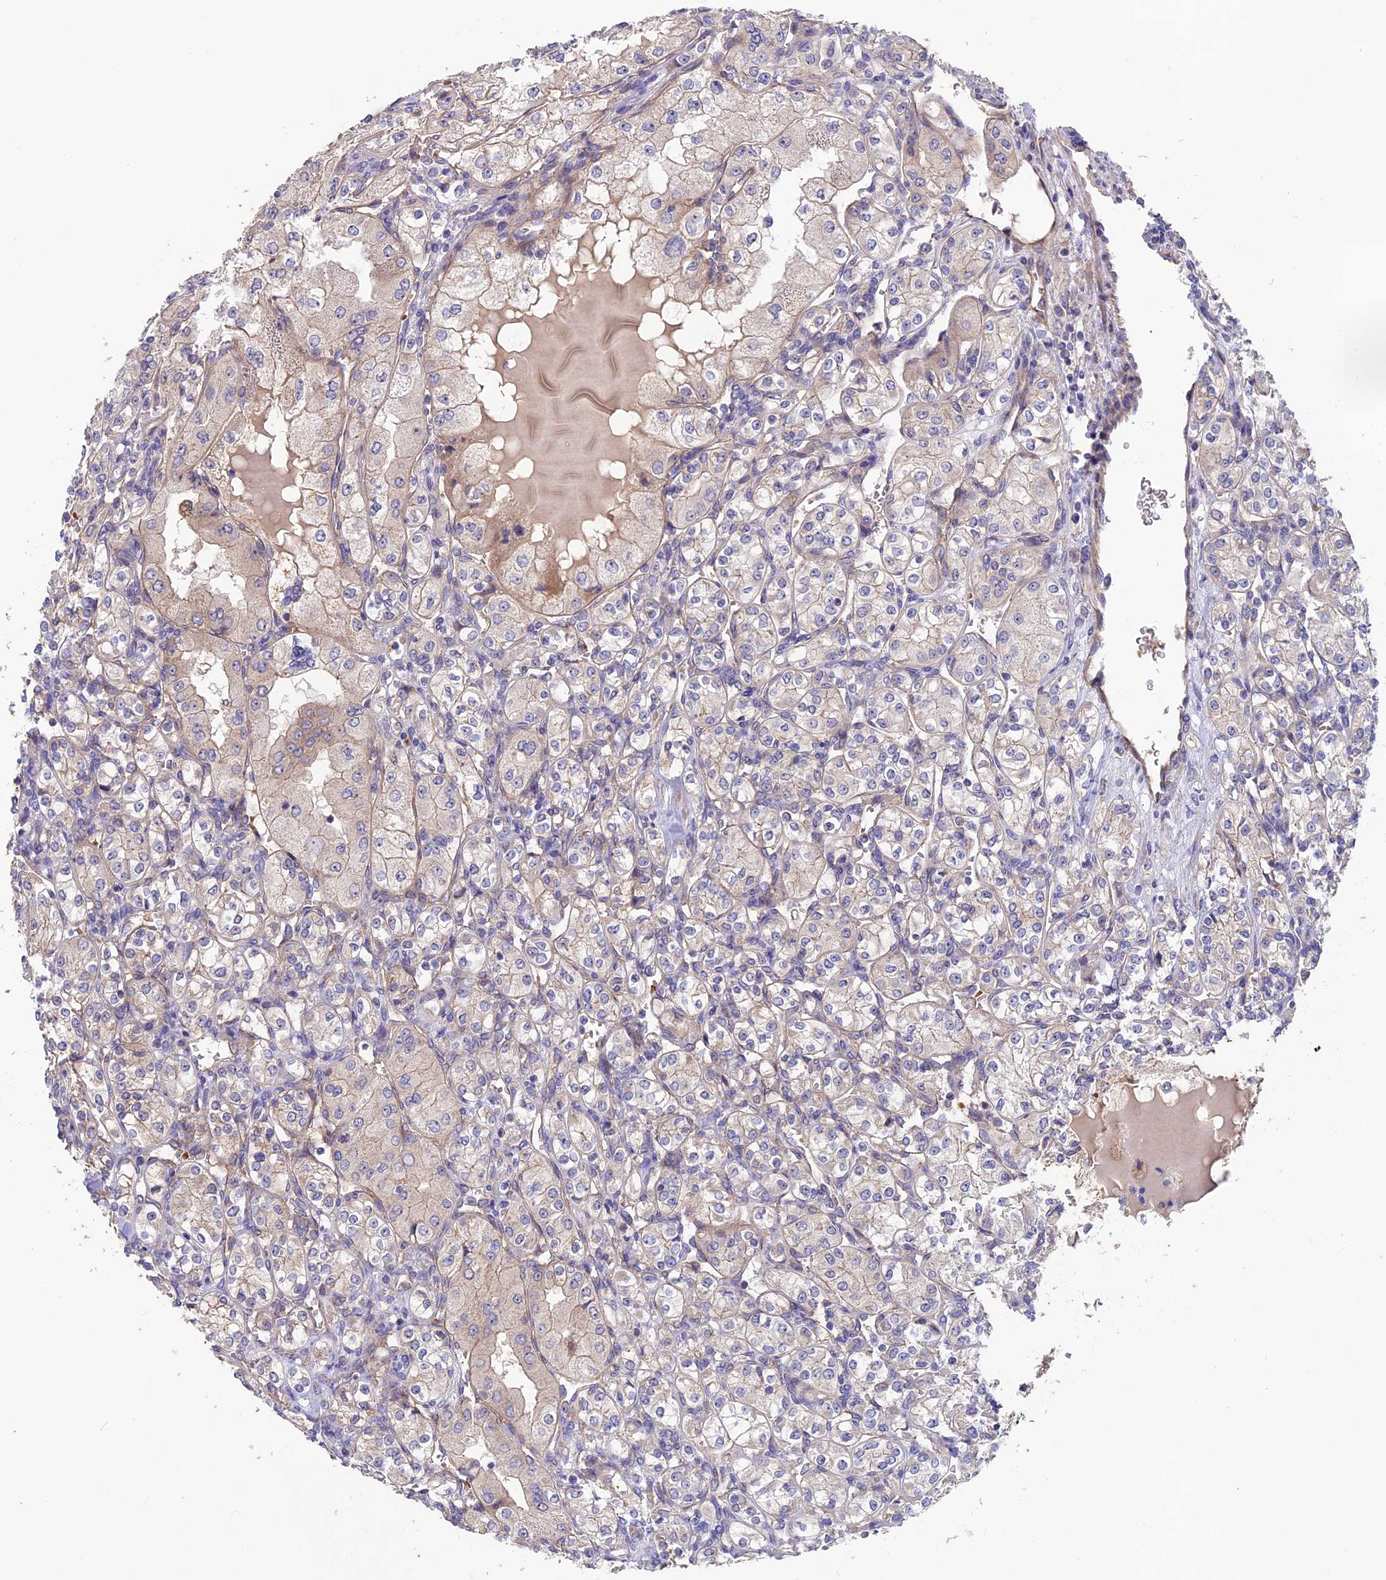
{"staining": {"intensity": "negative", "quantity": "none", "location": "none"}, "tissue": "renal cancer", "cell_type": "Tumor cells", "image_type": "cancer", "snomed": [{"axis": "morphology", "description": "Adenocarcinoma, NOS"}, {"axis": "topography", "description": "Kidney"}], "caption": "High power microscopy histopathology image of an immunohistochemistry histopathology image of renal cancer (adenocarcinoma), revealing no significant staining in tumor cells.", "gene": "DUS3L", "patient": {"sex": "male", "age": 77}}